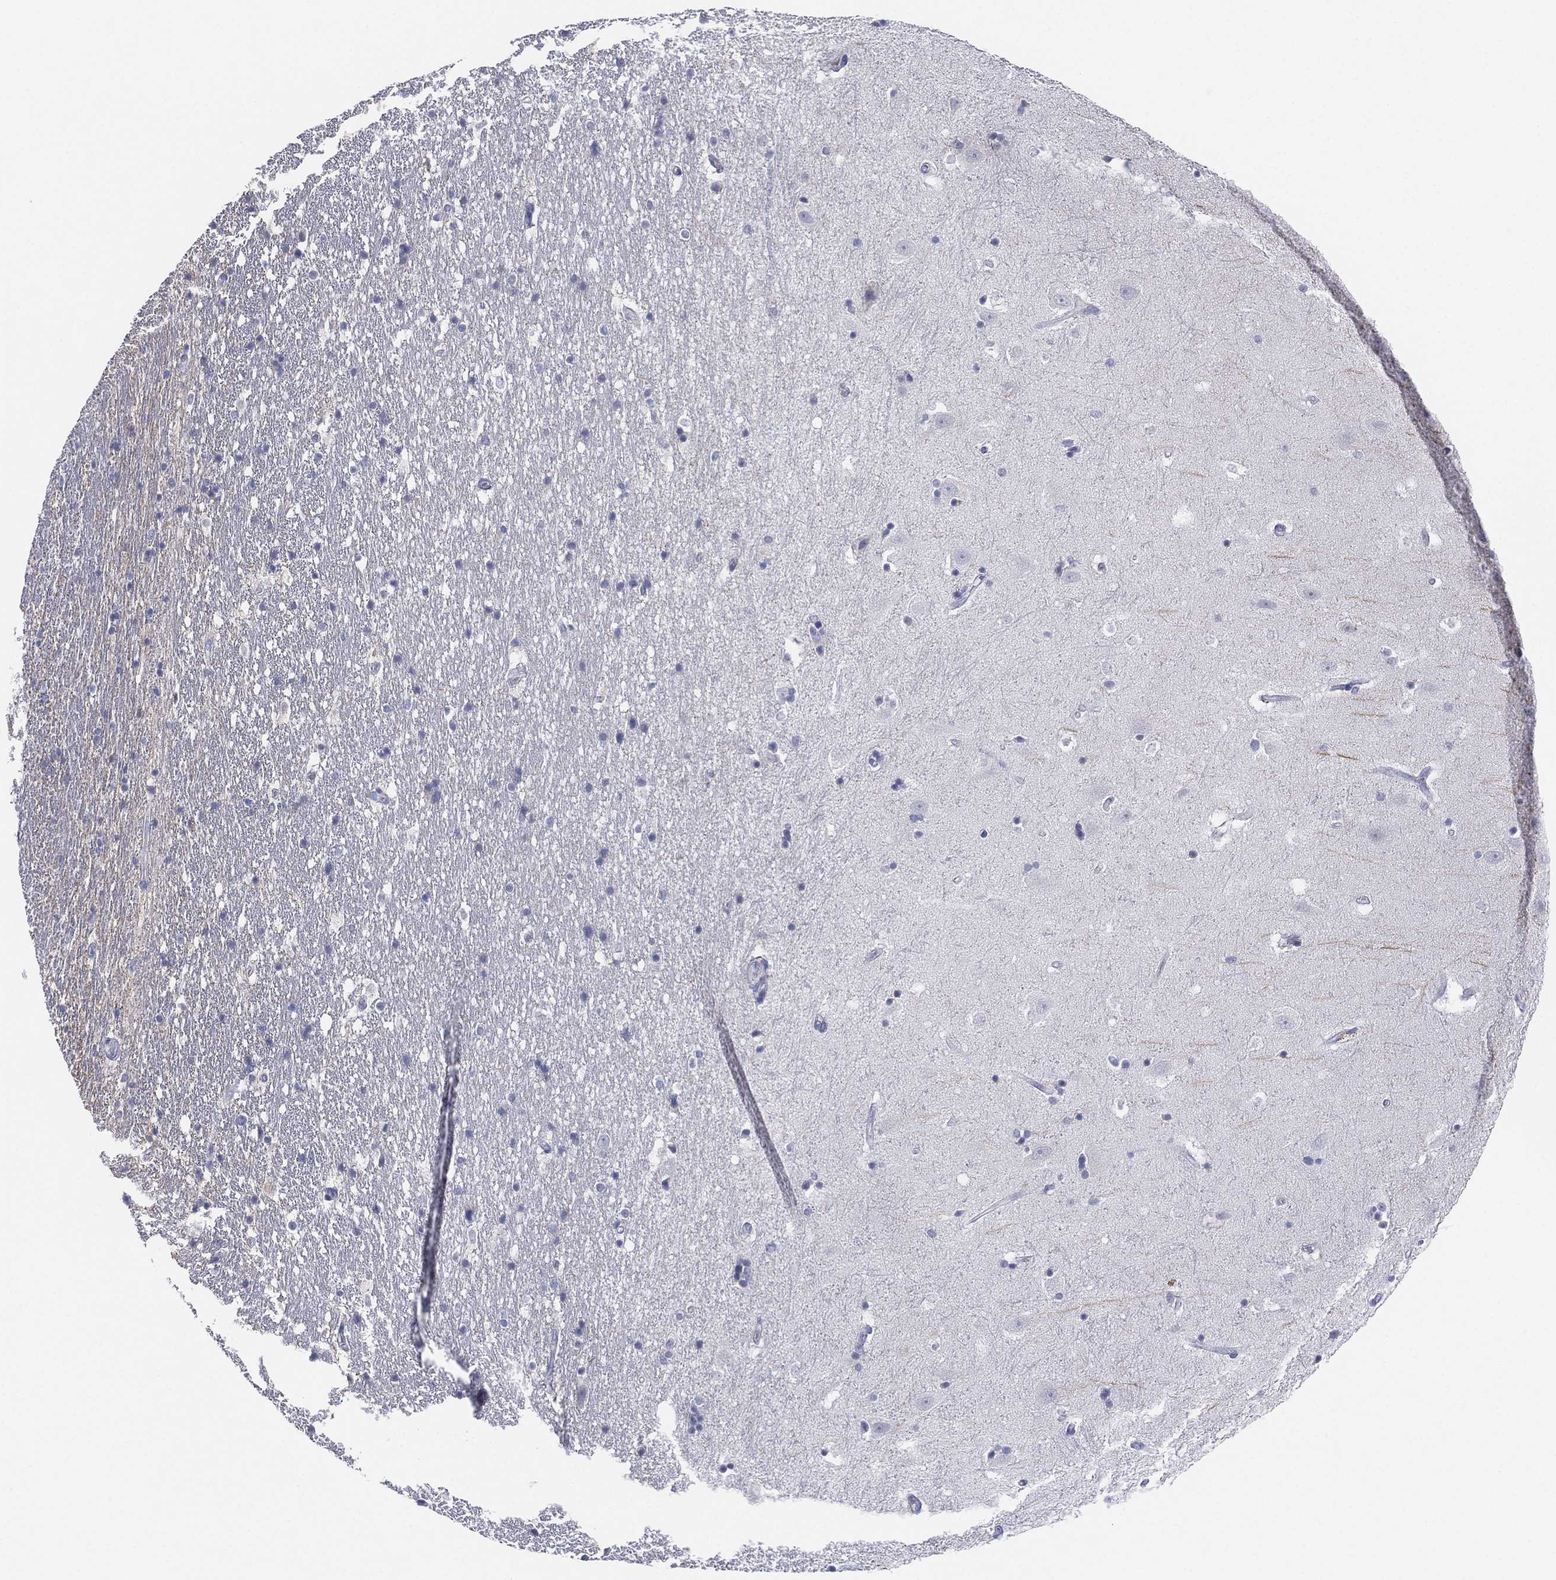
{"staining": {"intensity": "negative", "quantity": "none", "location": "none"}, "tissue": "hippocampus", "cell_type": "Glial cells", "image_type": "normal", "snomed": [{"axis": "morphology", "description": "Normal tissue, NOS"}, {"axis": "topography", "description": "Hippocampus"}], "caption": "Immunohistochemistry (IHC) of normal human hippocampus demonstrates no expression in glial cells.", "gene": "MLF1", "patient": {"sex": "male", "age": 49}}